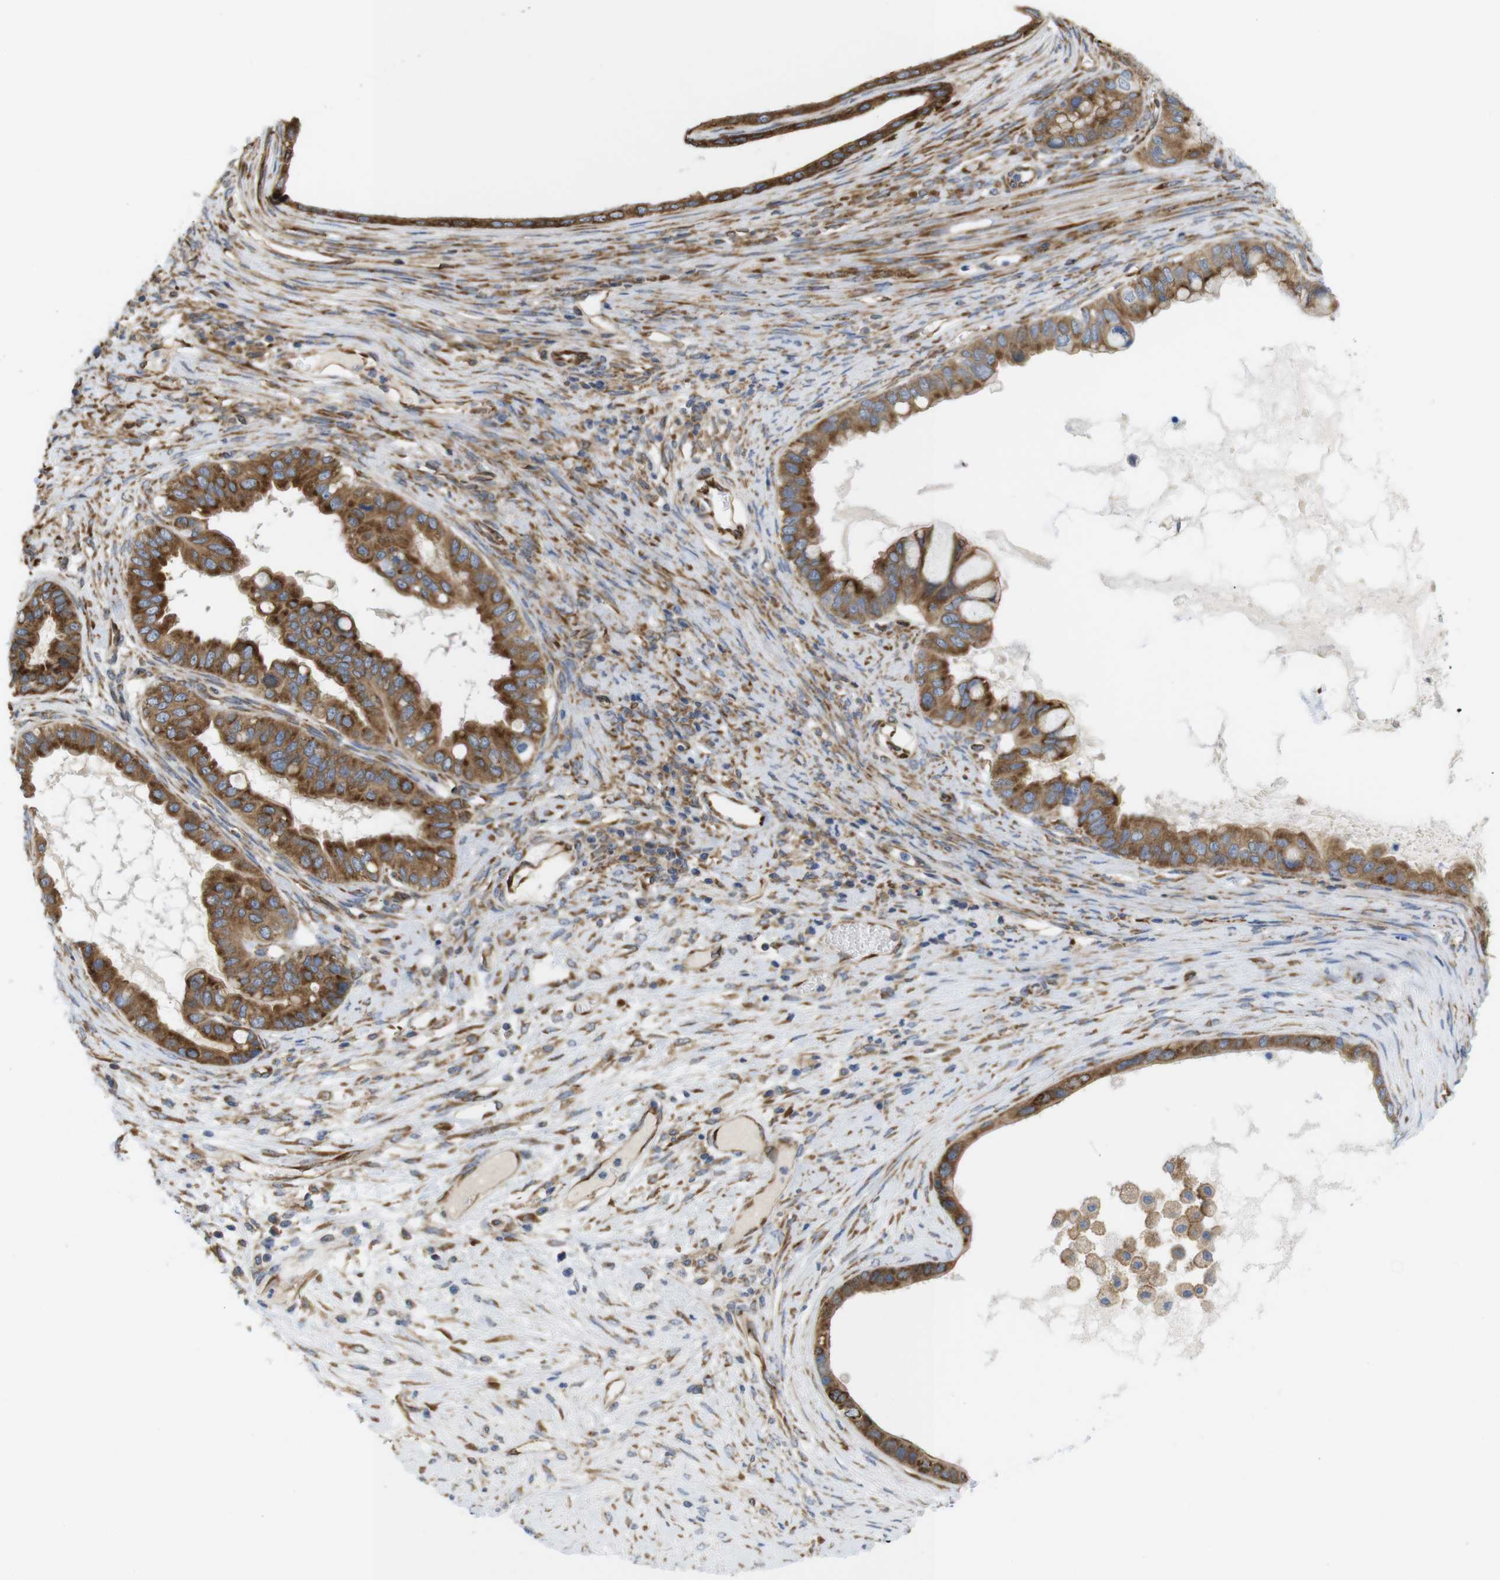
{"staining": {"intensity": "strong", "quantity": ">75%", "location": "cytoplasmic/membranous"}, "tissue": "ovarian cancer", "cell_type": "Tumor cells", "image_type": "cancer", "snomed": [{"axis": "morphology", "description": "Cystadenocarcinoma, mucinous, NOS"}, {"axis": "topography", "description": "Ovary"}], "caption": "Brown immunohistochemical staining in ovarian mucinous cystadenocarcinoma shows strong cytoplasmic/membranous staining in about >75% of tumor cells. (DAB (3,3'-diaminobenzidine) IHC with brightfield microscopy, high magnification).", "gene": "PCNX2", "patient": {"sex": "female", "age": 80}}